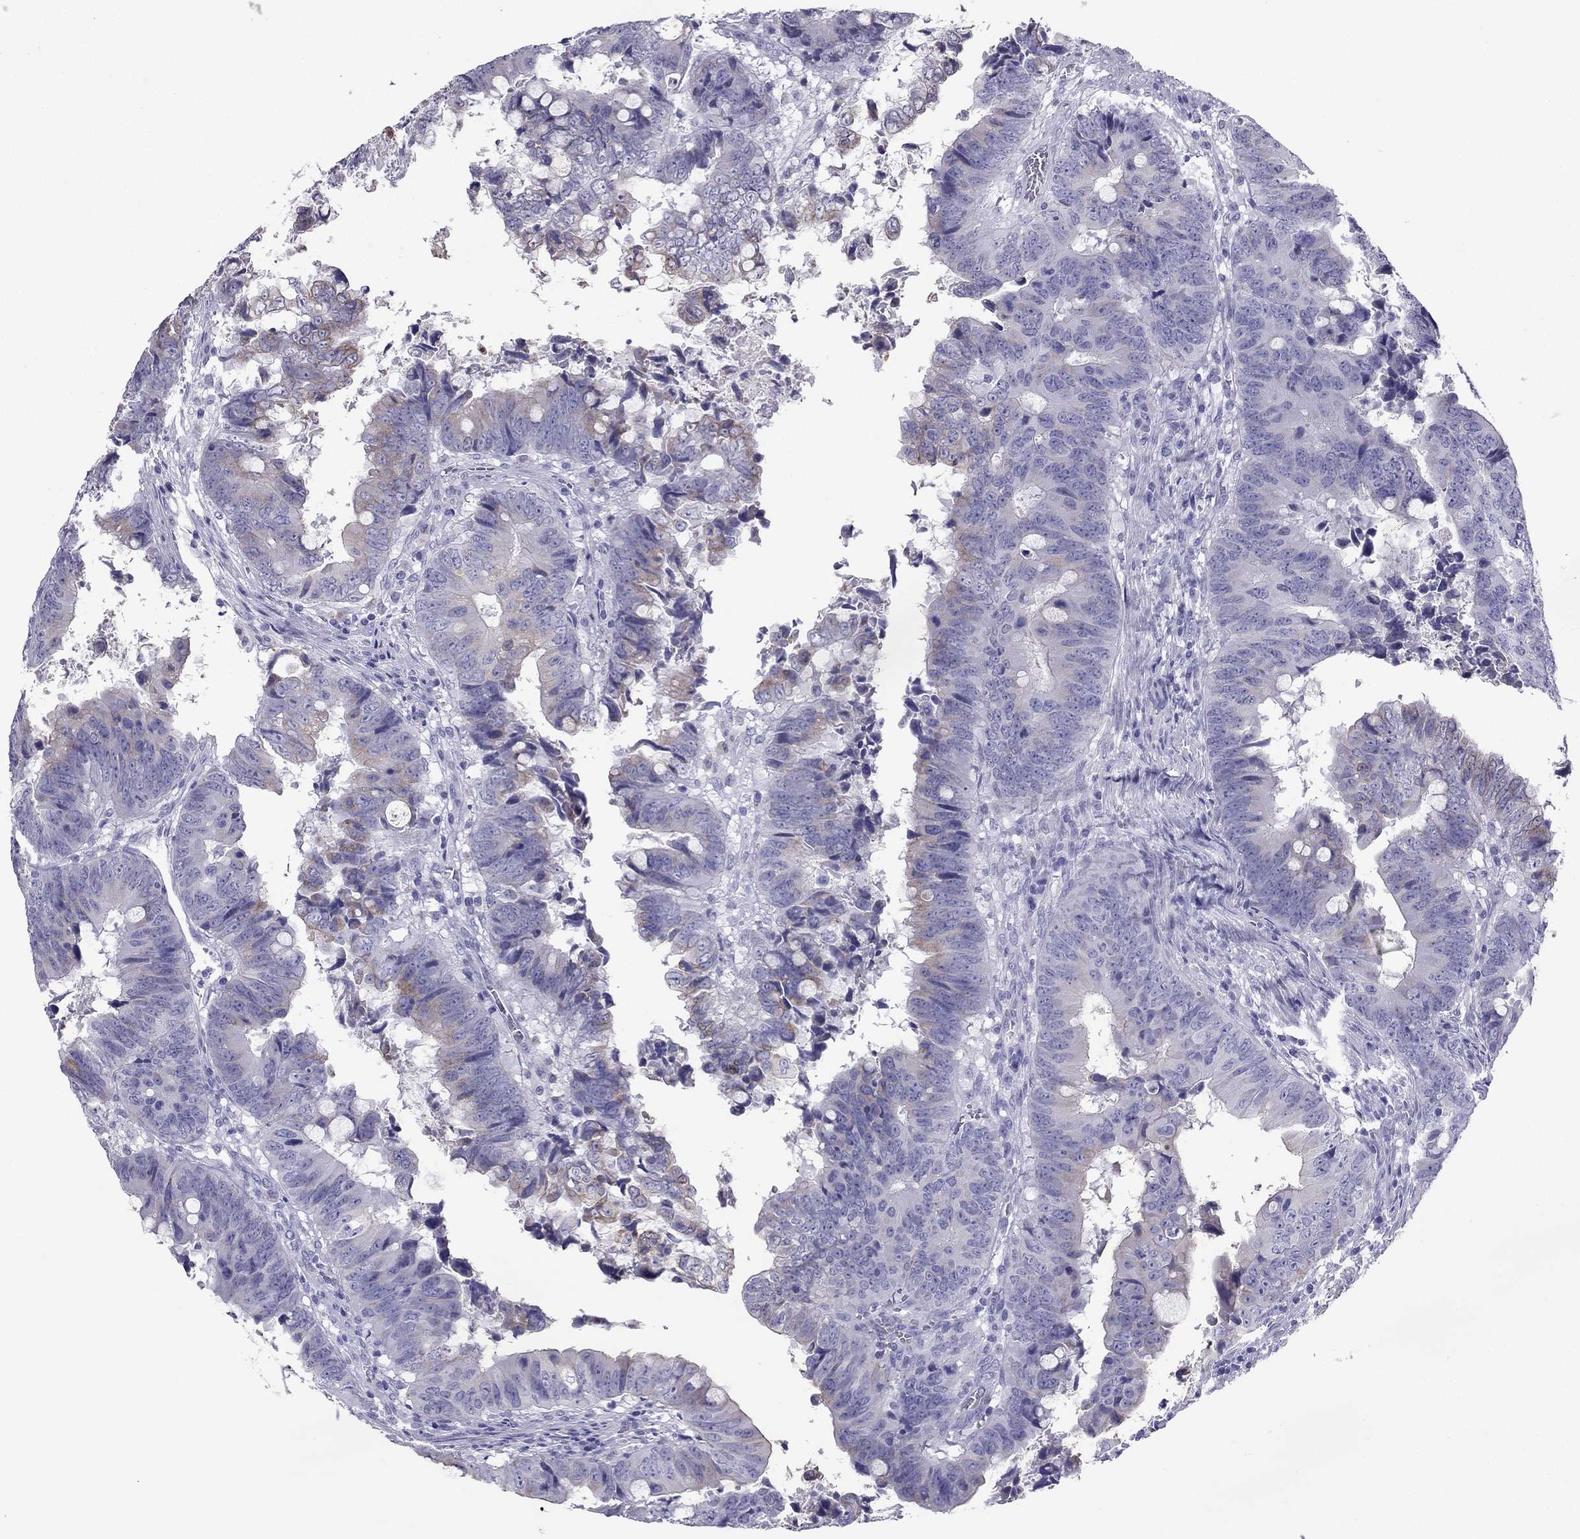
{"staining": {"intensity": "weak", "quantity": "<25%", "location": "cytoplasmic/membranous"}, "tissue": "colorectal cancer", "cell_type": "Tumor cells", "image_type": "cancer", "snomed": [{"axis": "morphology", "description": "Adenocarcinoma, NOS"}, {"axis": "topography", "description": "Colon"}], "caption": "Colorectal cancer was stained to show a protein in brown. There is no significant staining in tumor cells. (Immunohistochemistry, brightfield microscopy, high magnification).", "gene": "MAEL", "patient": {"sex": "female", "age": 82}}